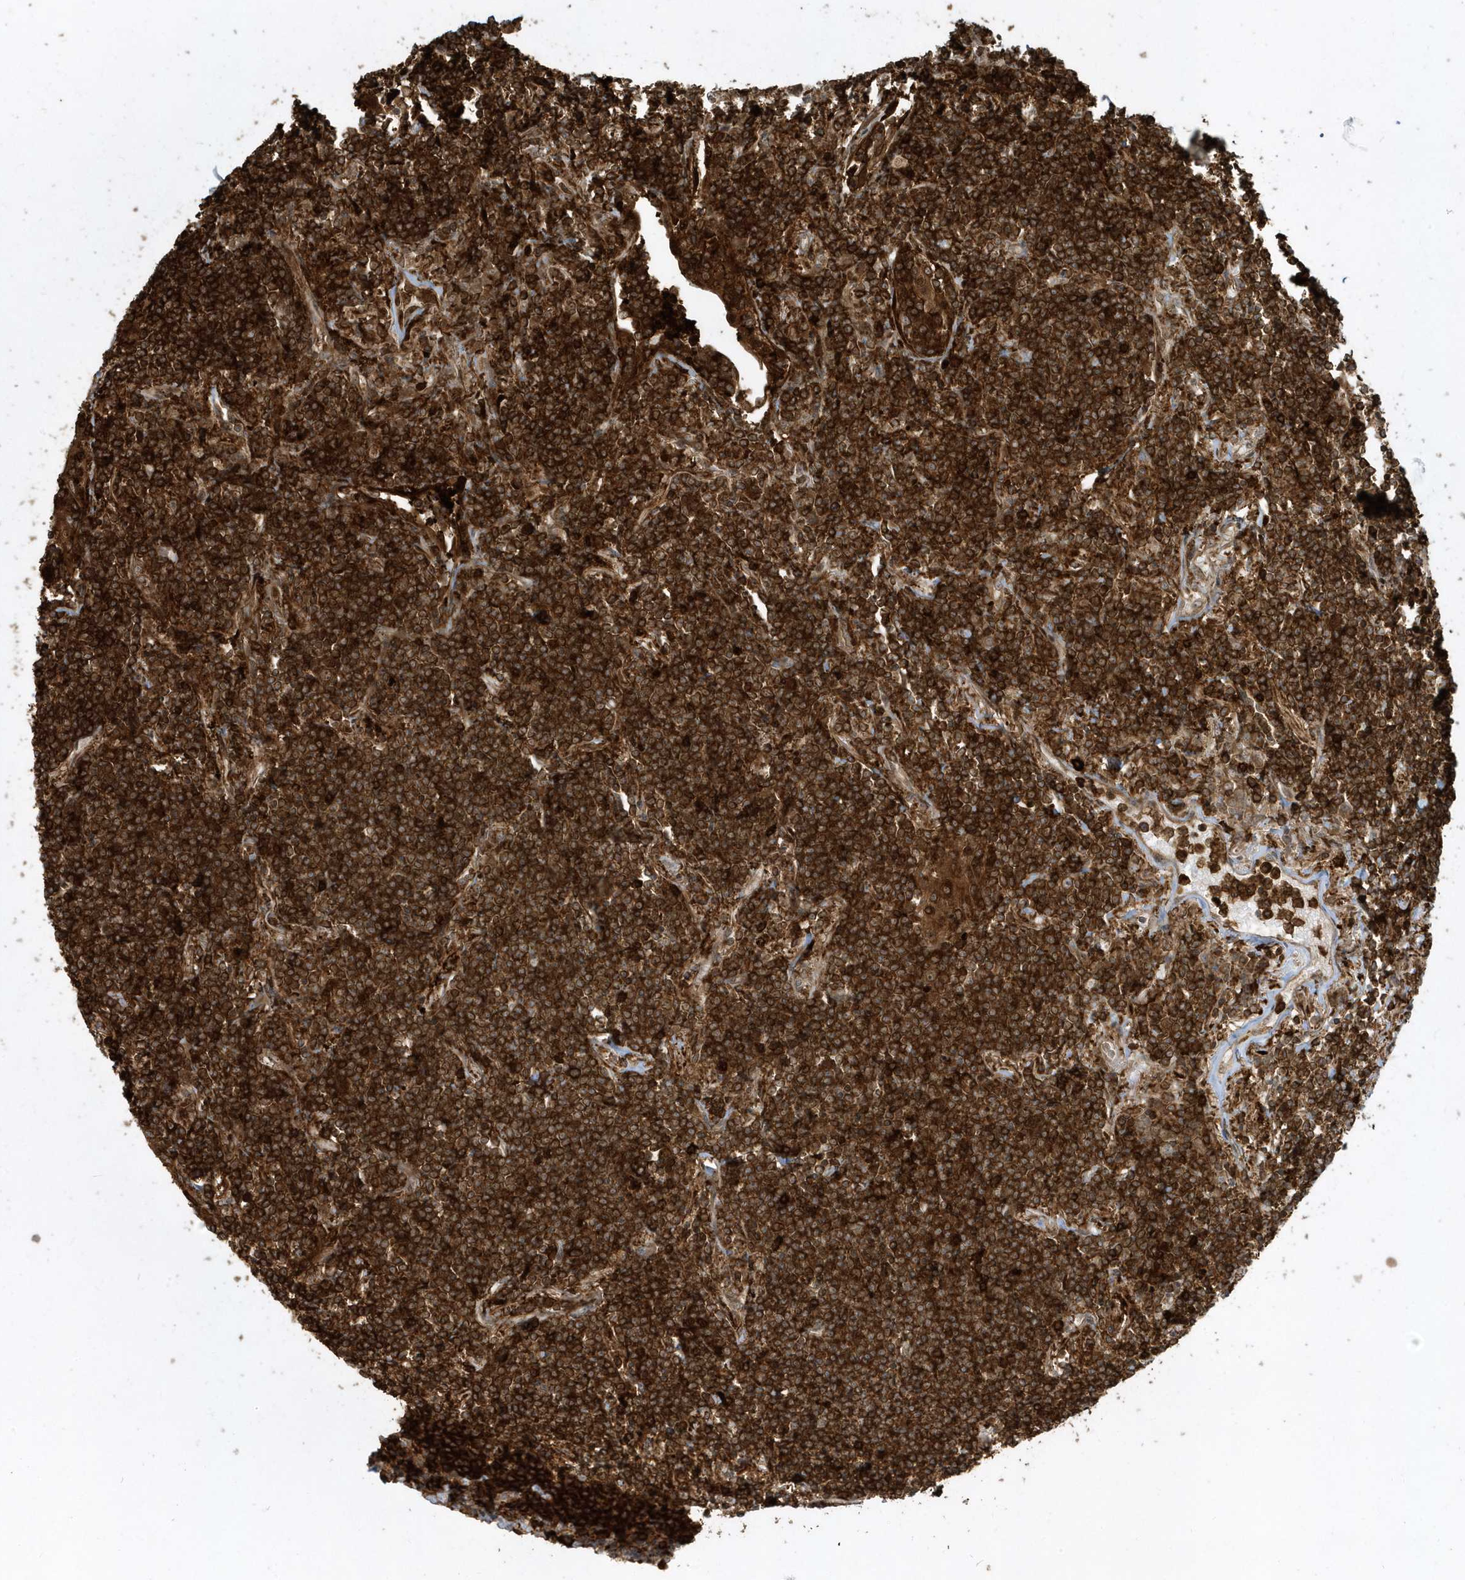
{"staining": {"intensity": "strong", "quantity": ">75%", "location": "cytoplasmic/membranous"}, "tissue": "lymphoma", "cell_type": "Tumor cells", "image_type": "cancer", "snomed": [{"axis": "morphology", "description": "Malignant lymphoma, non-Hodgkin's type, Low grade"}, {"axis": "topography", "description": "Lung"}], "caption": "An image of lymphoma stained for a protein displays strong cytoplasmic/membranous brown staining in tumor cells.", "gene": "CLCN6", "patient": {"sex": "female", "age": 71}}